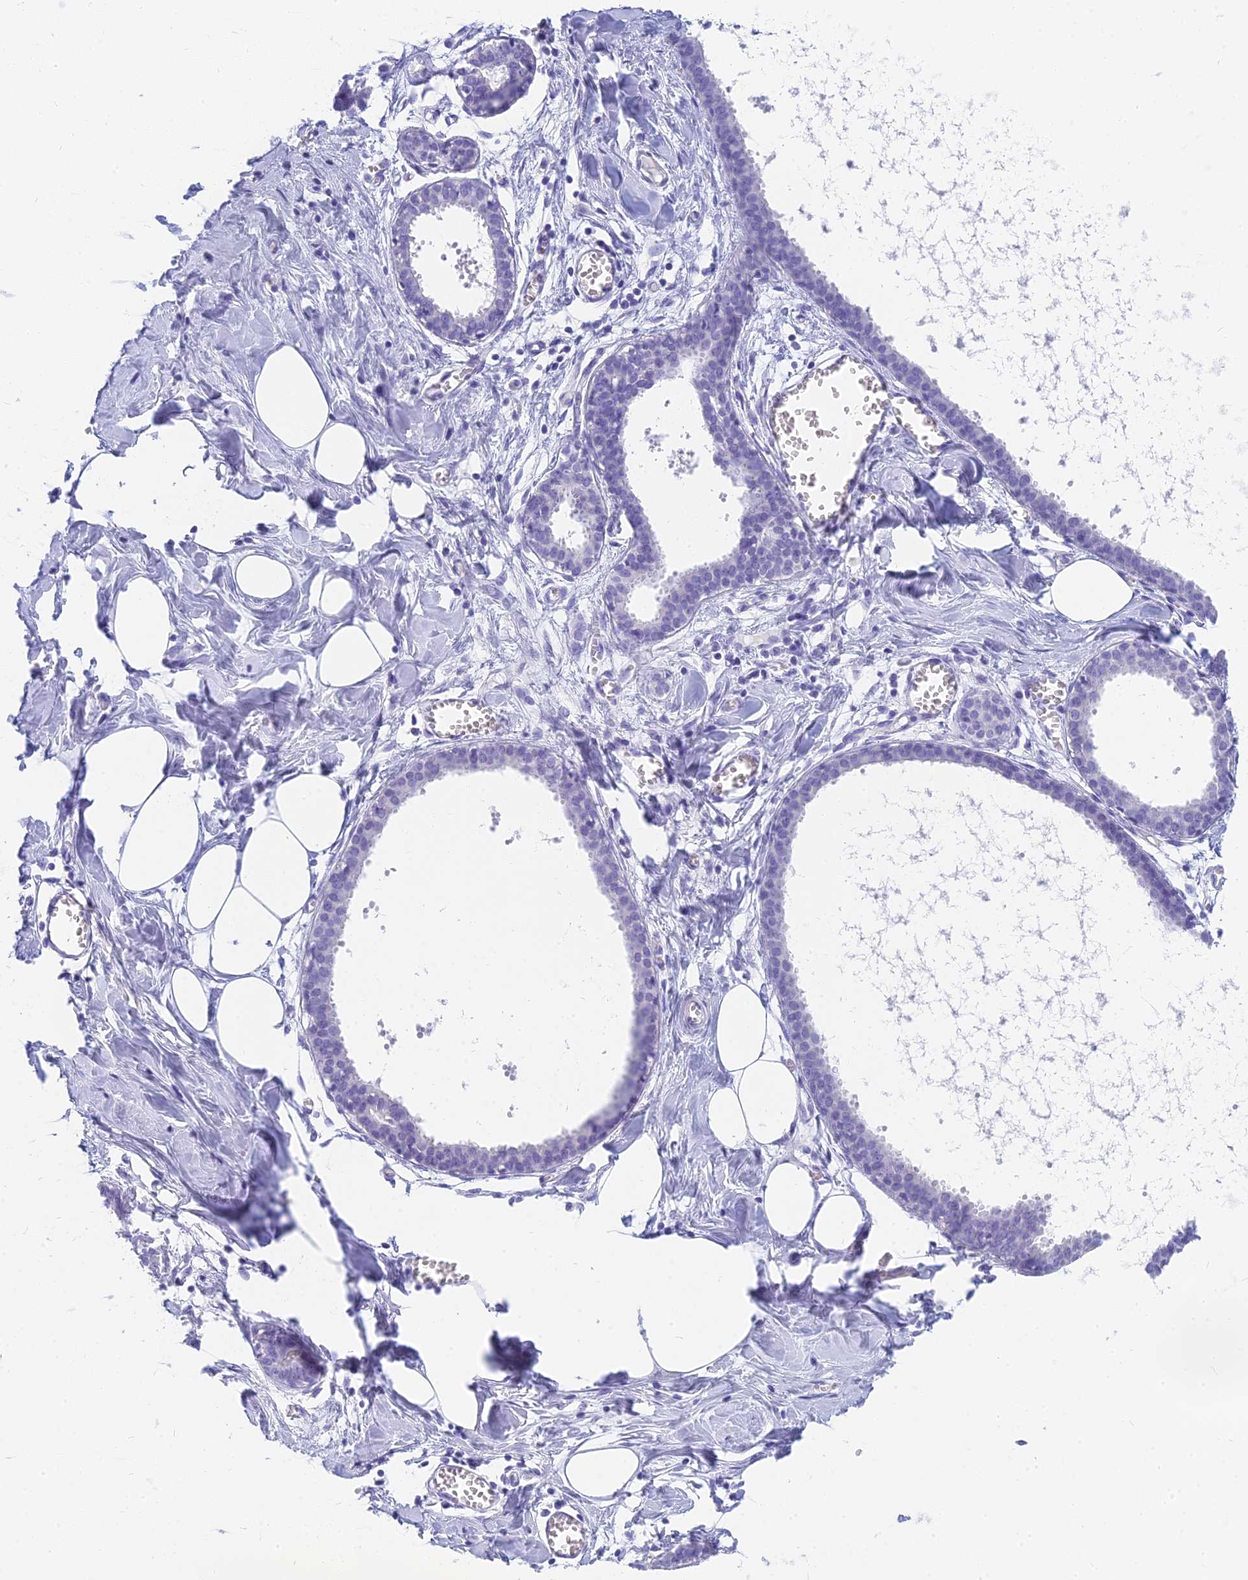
{"staining": {"intensity": "negative", "quantity": "none", "location": "none"}, "tissue": "breast", "cell_type": "Adipocytes", "image_type": "normal", "snomed": [{"axis": "morphology", "description": "Normal tissue, NOS"}, {"axis": "topography", "description": "Breast"}], "caption": "A photomicrograph of breast stained for a protein shows no brown staining in adipocytes.", "gene": "SLC36A2", "patient": {"sex": "female", "age": 27}}